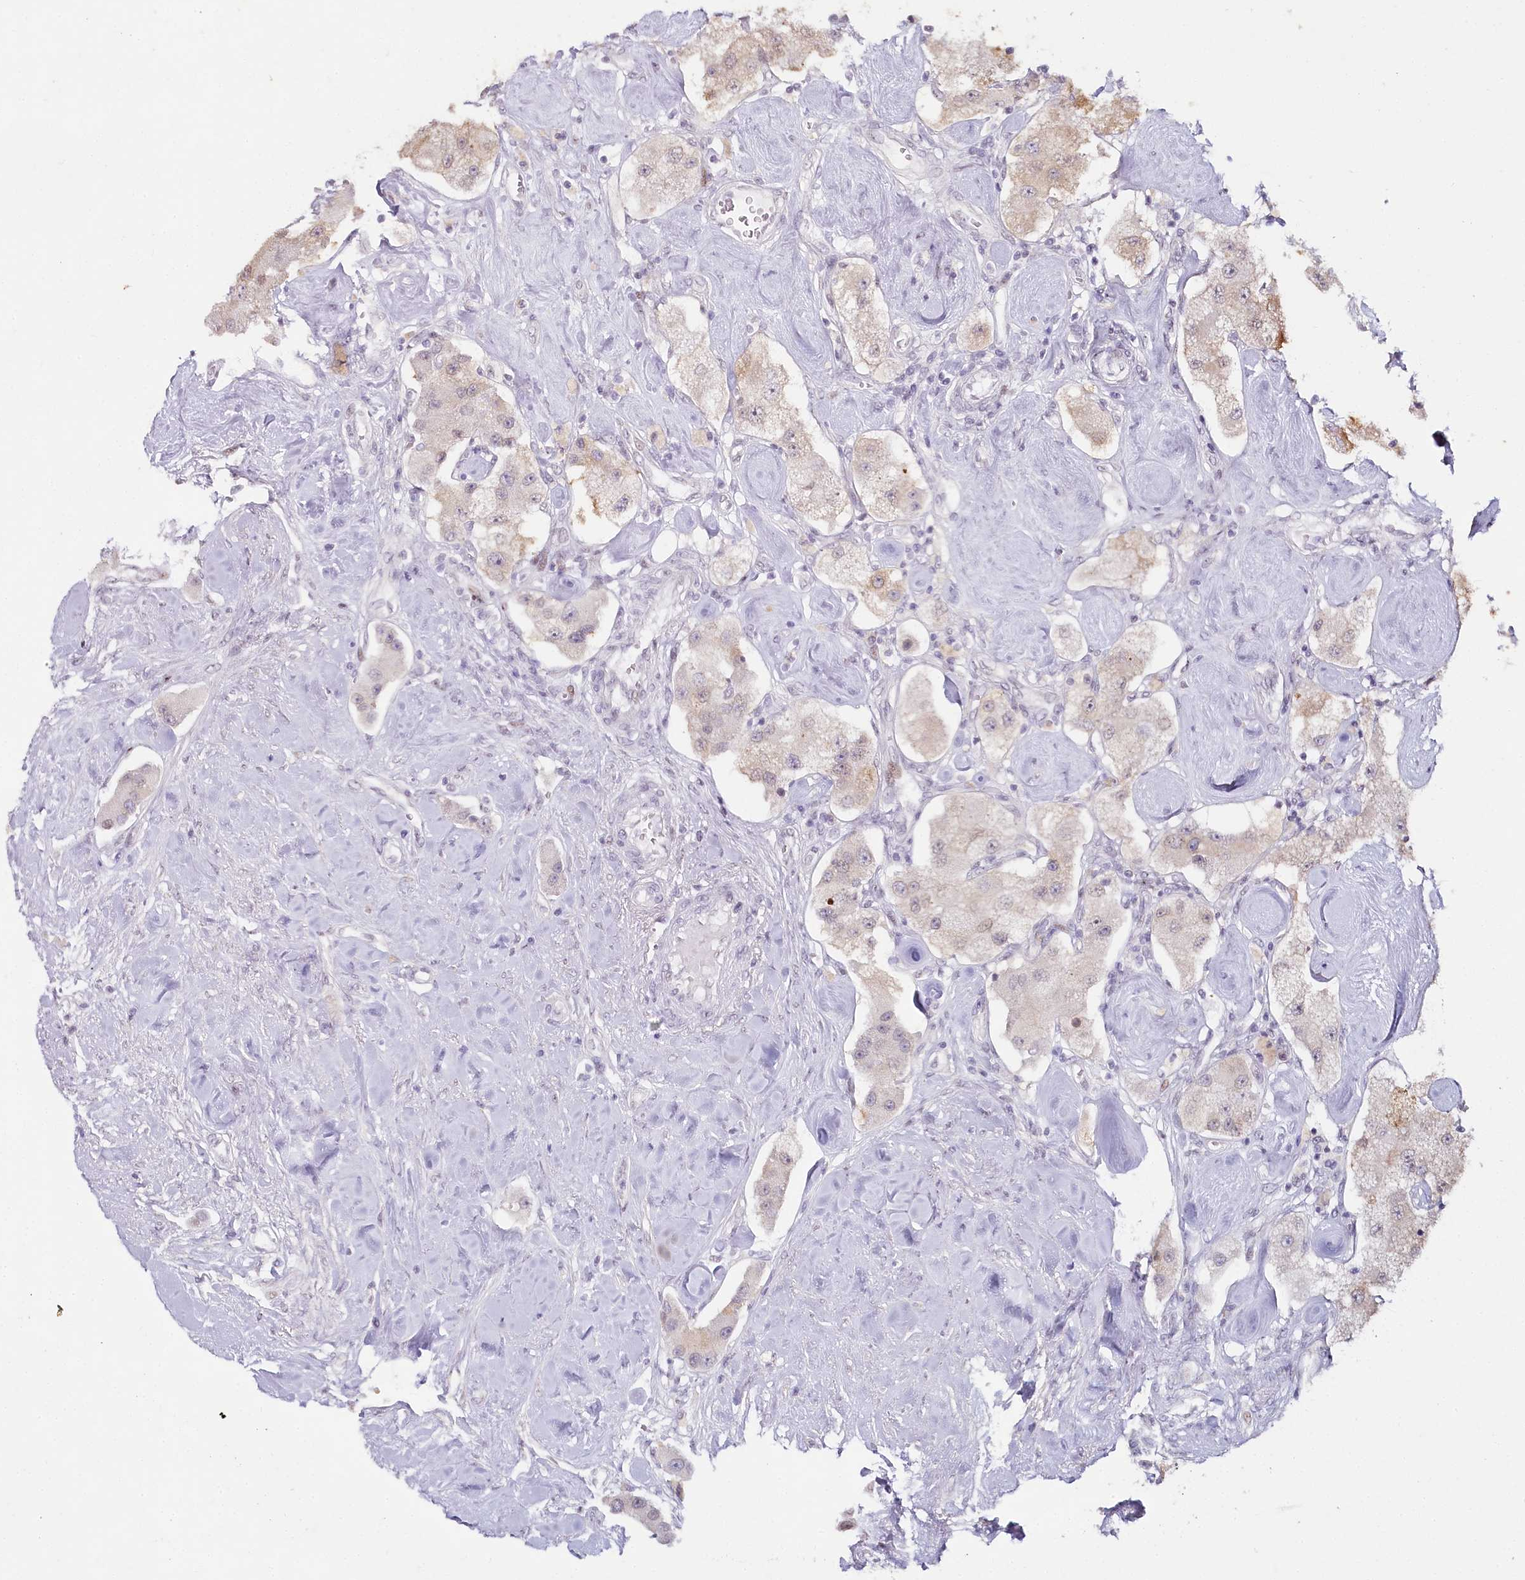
{"staining": {"intensity": "weak", "quantity": "<25%", "location": "cytoplasmic/membranous"}, "tissue": "carcinoid", "cell_type": "Tumor cells", "image_type": "cancer", "snomed": [{"axis": "morphology", "description": "Carcinoid, malignant, NOS"}, {"axis": "topography", "description": "Pancreas"}], "caption": "This is an immunohistochemistry micrograph of human malignant carcinoid. There is no positivity in tumor cells.", "gene": "HPD", "patient": {"sex": "male", "age": 41}}